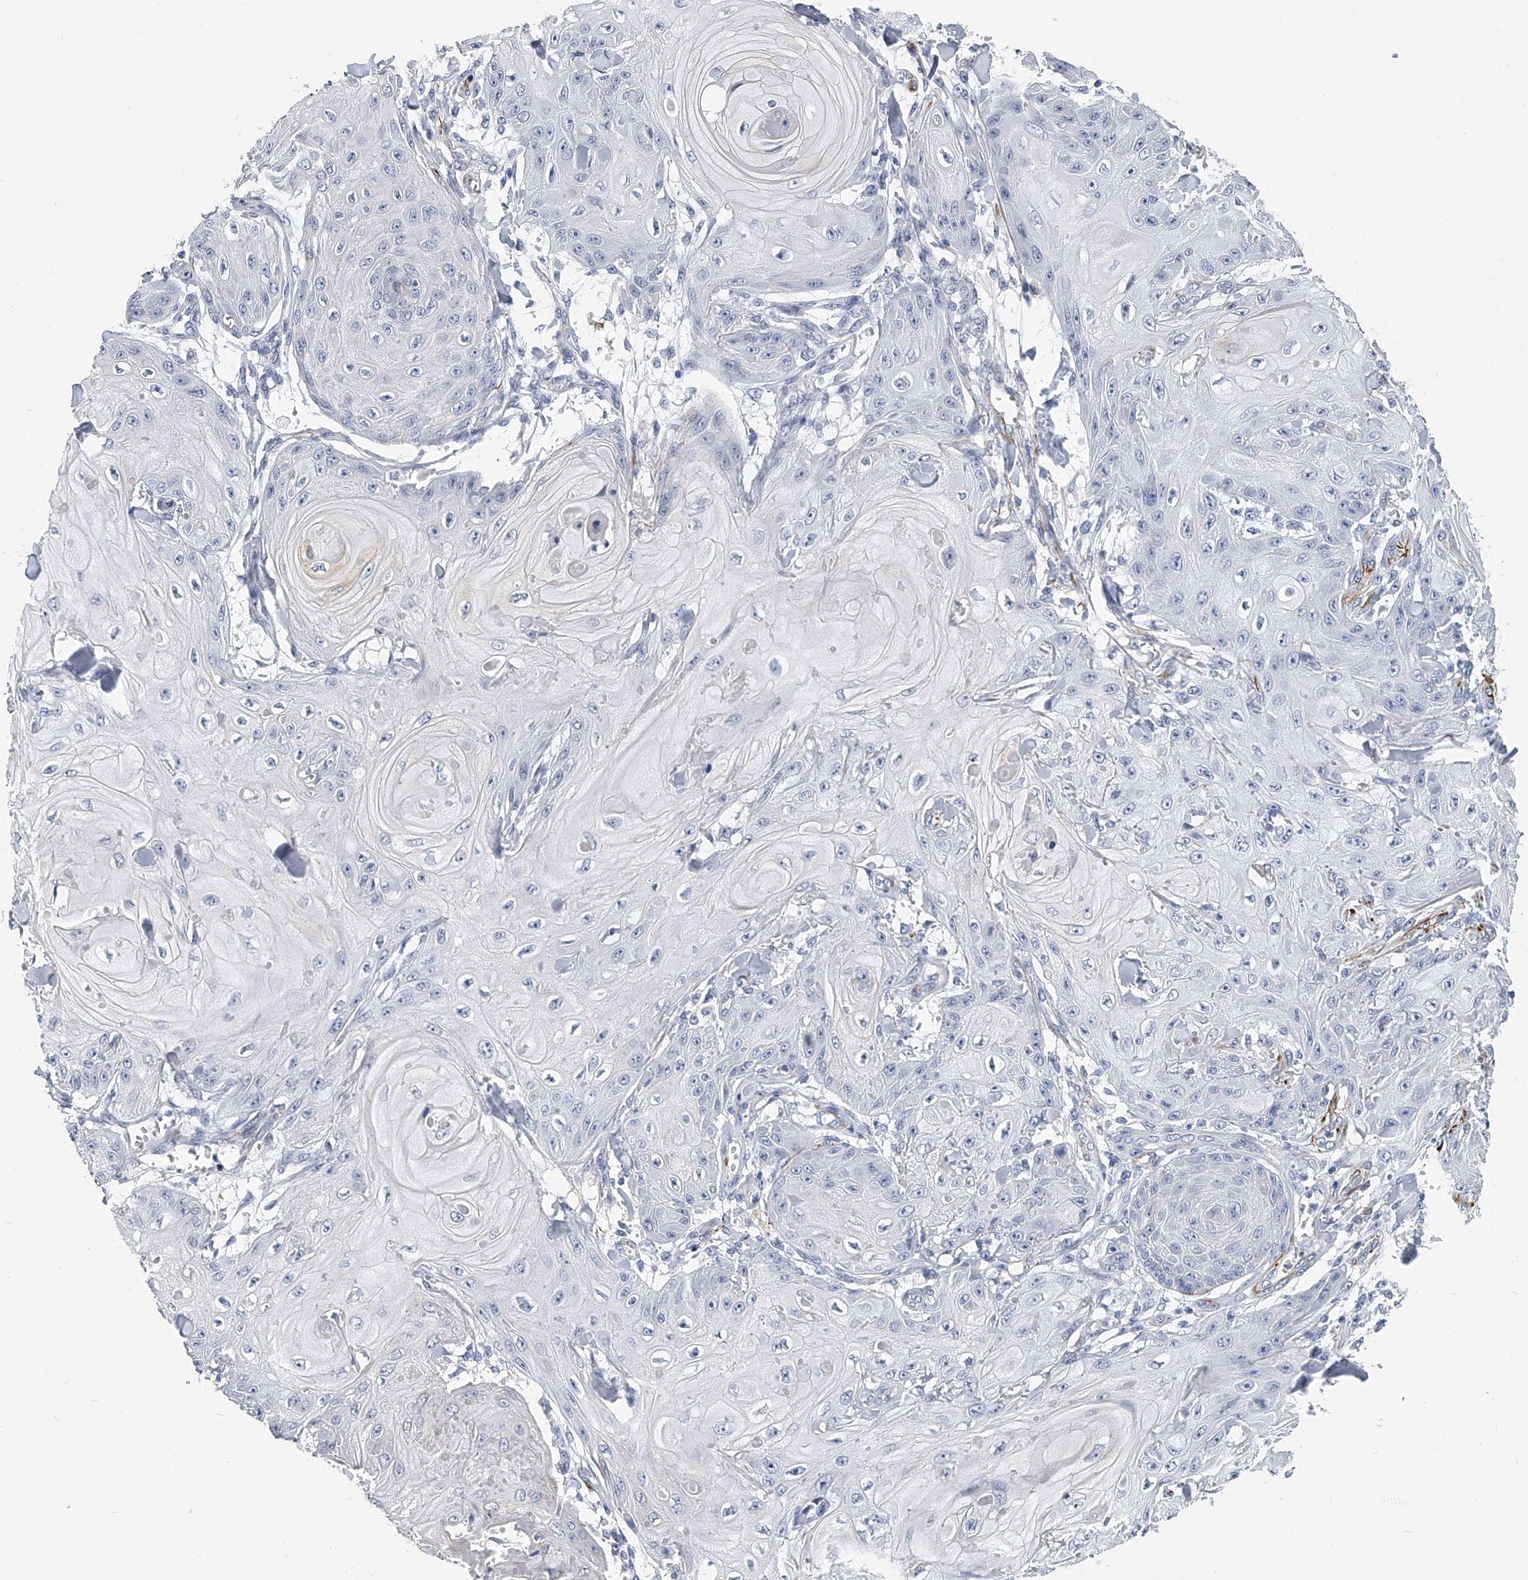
{"staining": {"intensity": "negative", "quantity": "none", "location": "none"}, "tissue": "skin cancer", "cell_type": "Tumor cells", "image_type": "cancer", "snomed": [{"axis": "morphology", "description": "Squamous cell carcinoma, NOS"}, {"axis": "topography", "description": "Skin"}], "caption": "This is a image of immunohistochemistry staining of skin squamous cell carcinoma, which shows no expression in tumor cells.", "gene": "KIRREL1", "patient": {"sex": "male", "age": 74}}